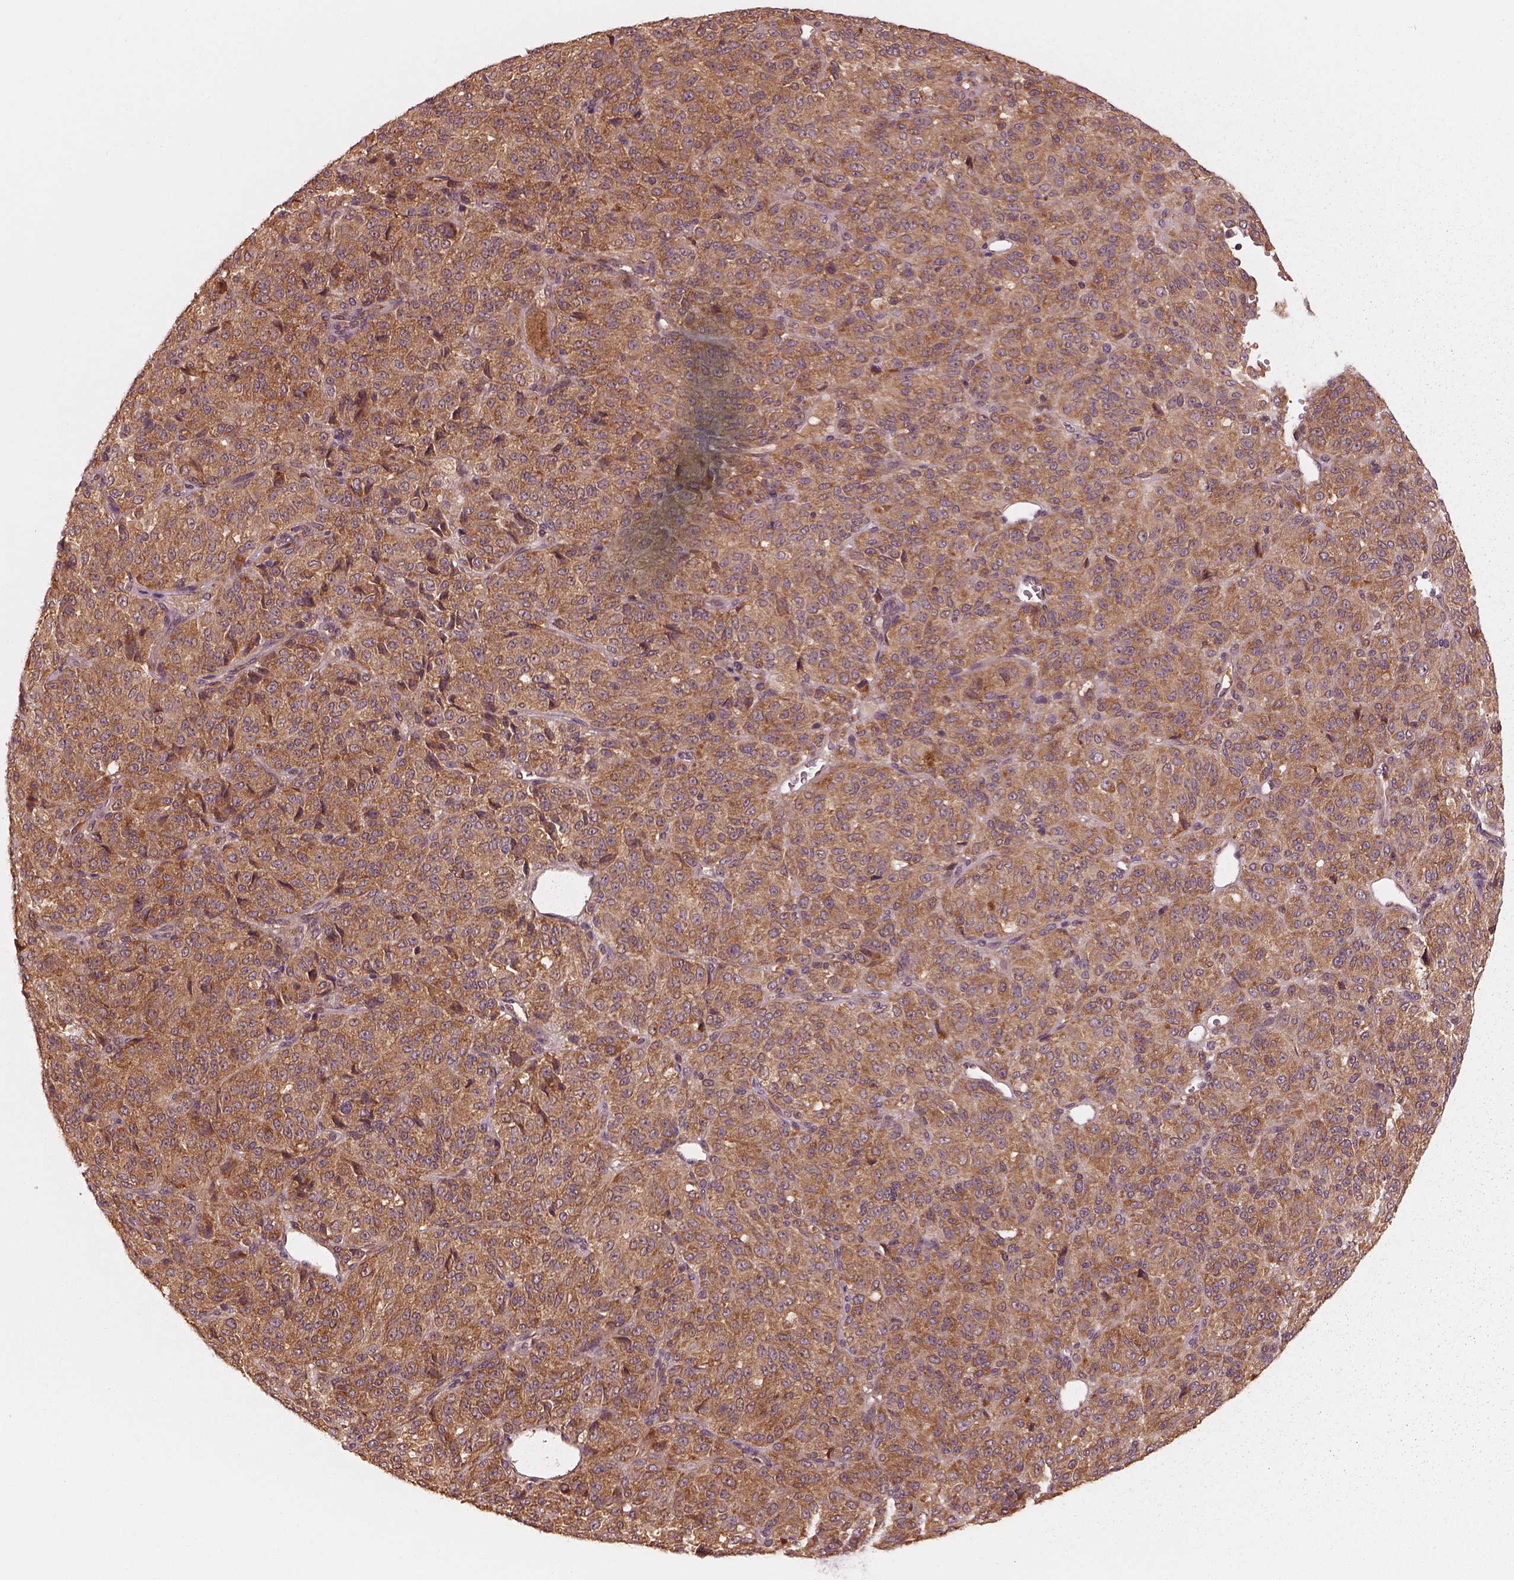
{"staining": {"intensity": "moderate", "quantity": ">75%", "location": "cytoplasmic/membranous"}, "tissue": "melanoma", "cell_type": "Tumor cells", "image_type": "cancer", "snomed": [{"axis": "morphology", "description": "Malignant melanoma, Metastatic site"}, {"axis": "topography", "description": "Brain"}], "caption": "High-power microscopy captured an immunohistochemistry (IHC) histopathology image of melanoma, revealing moderate cytoplasmic/membranous positivity in about >75% of tumor cells.", "gene": "RPS5", "patient": {"sex": "female", "age": 56}}